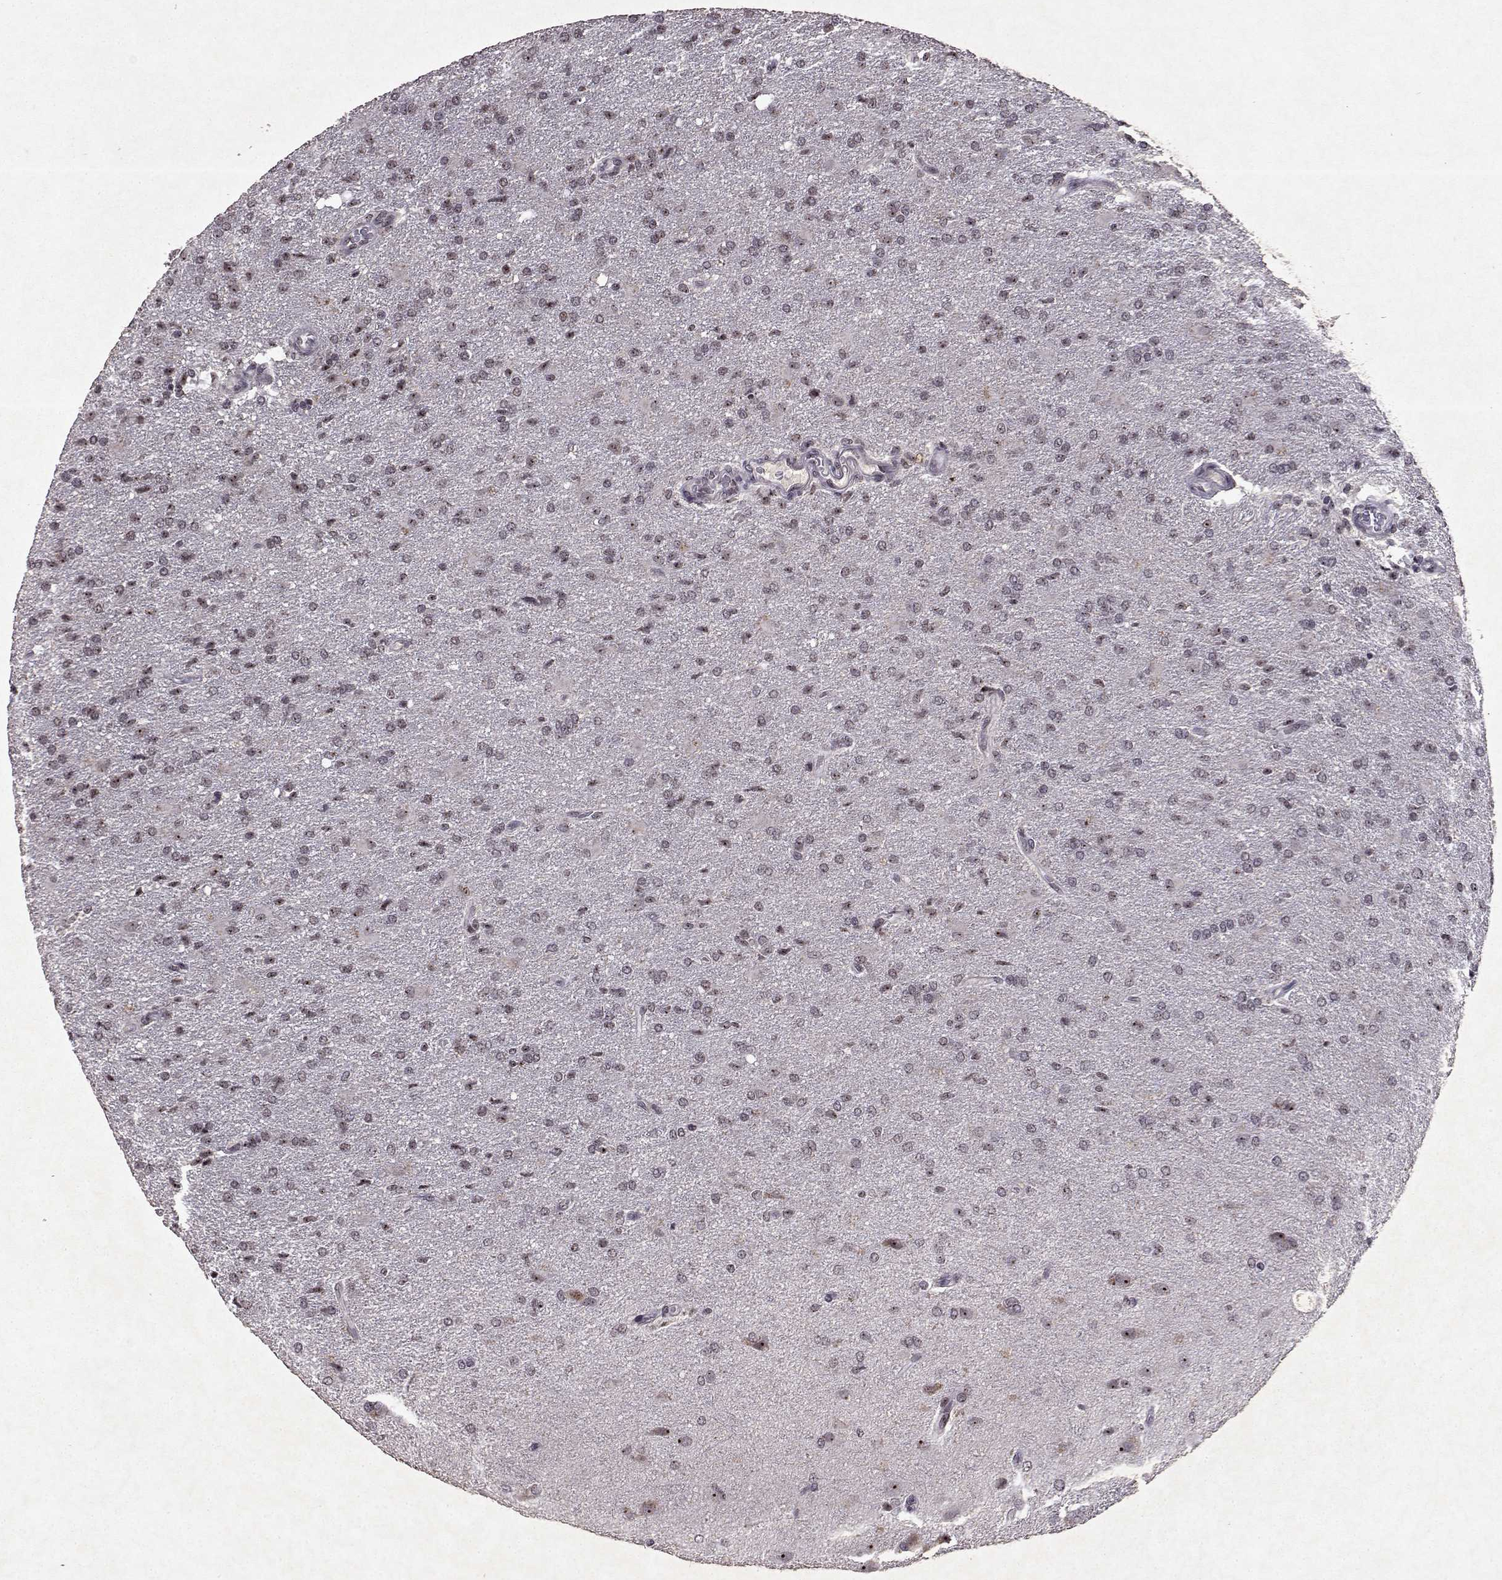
{"staining": {"intensity": "negative", "quantity": "none", "location": "none"}, "tissue": "glioma", "cell_type": "Tumor cells", "image_type": "cancer", "snomed": [{"axis": "morphology", "description": "Glioma, malignant, High grade"}, {"axis": "topography", "description": "Brain"}], "caption": "Immunohistochemistry photomicrograph of neoplastic tissue: human glioma stained with DAB displays no significant protein staining in tumor cells.", "gene": "DDX56", "patient": {"sex": "male", "age": 68}}